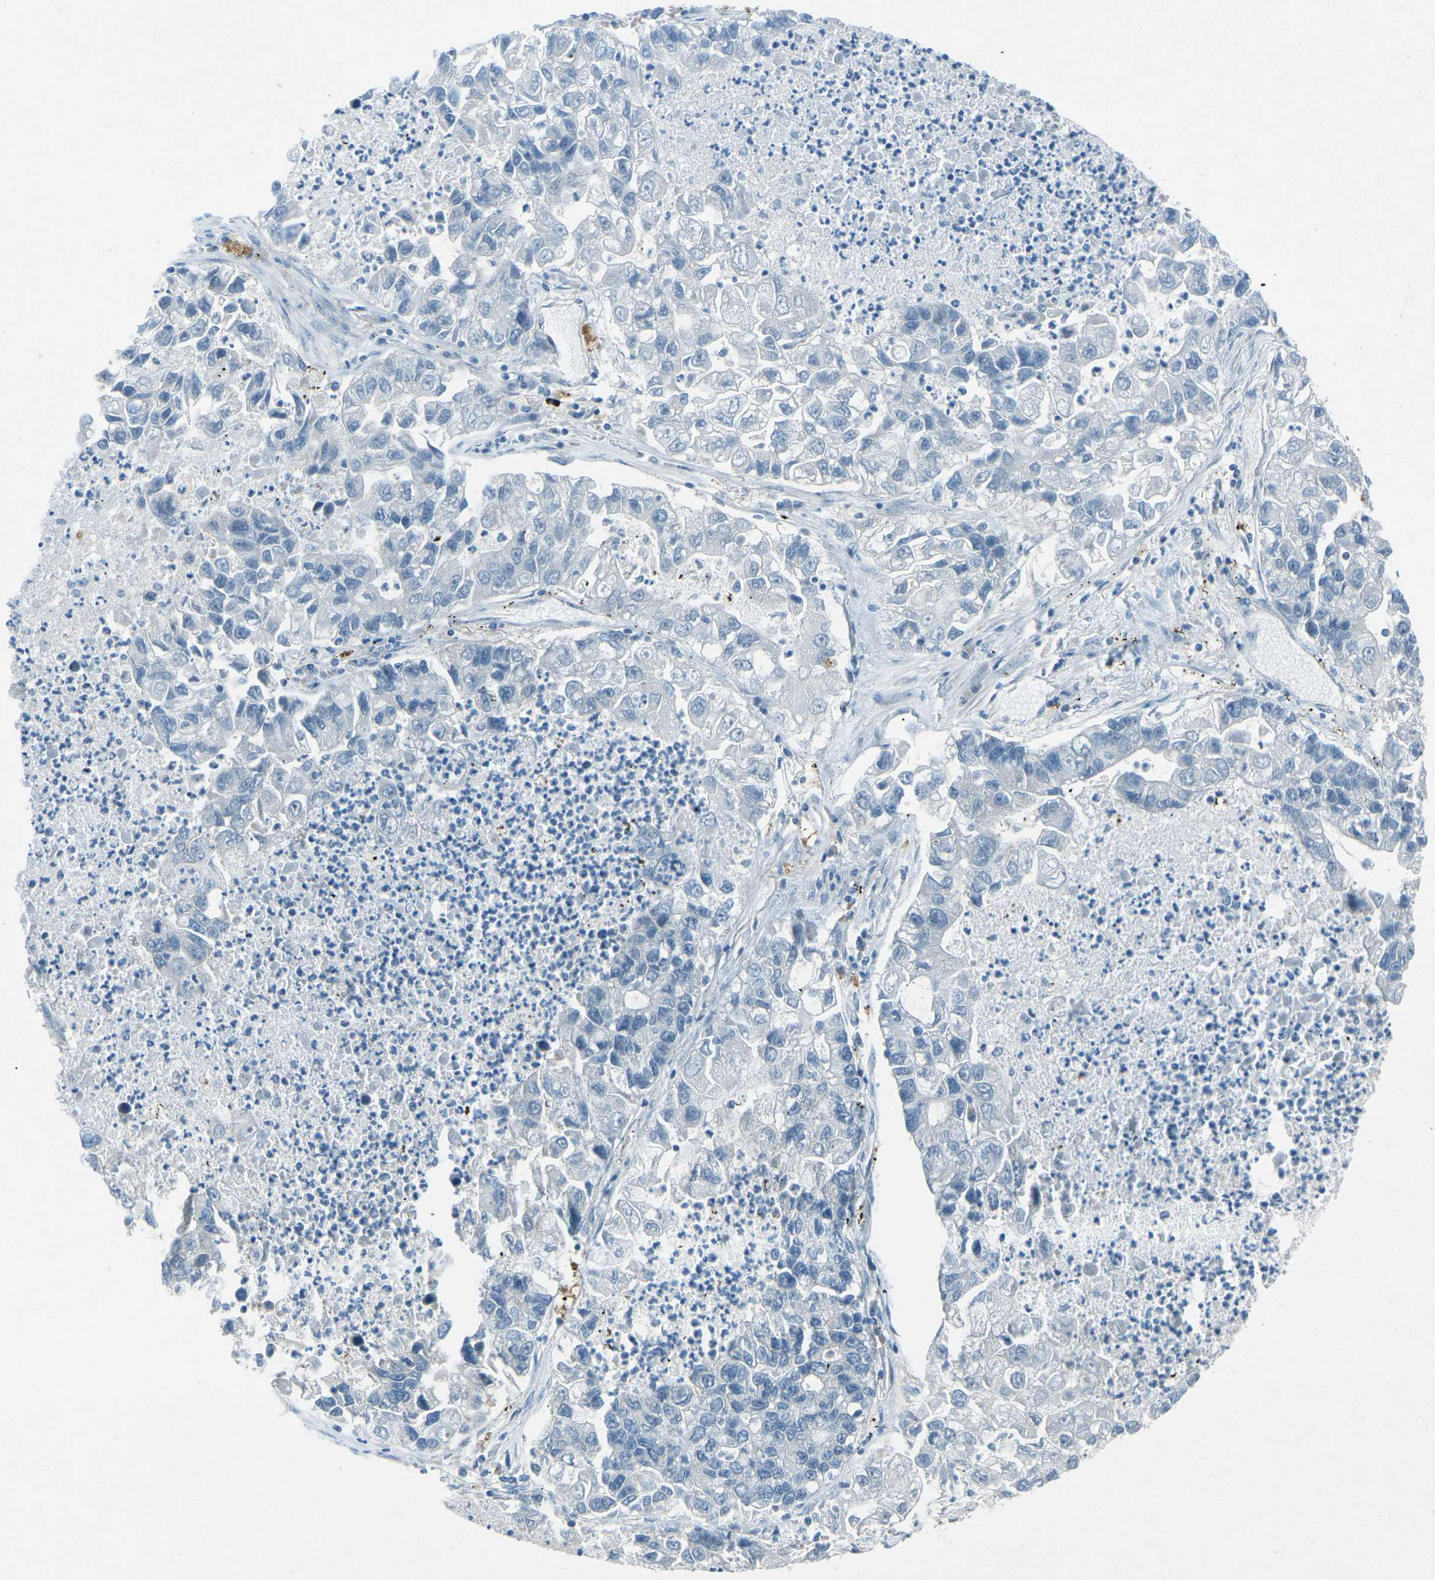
{"staining": {"intensity": "negative", "quantity": "none", "location": "none"}, "tissue": "lung cancer", "cell_type": "Tumor cells", "image_type": "cancer", "snomed": [{"axis": "morphology", "description": "Adenocarcinoma, NOS"}, {"axis": "topography", "description": "Lung"}], "caption": "Tumor cells show no significant staining in lung cancer (adenocarcinoma).", "gene": "PRKCA", "patient": {"sex": "female", "age": 51}}